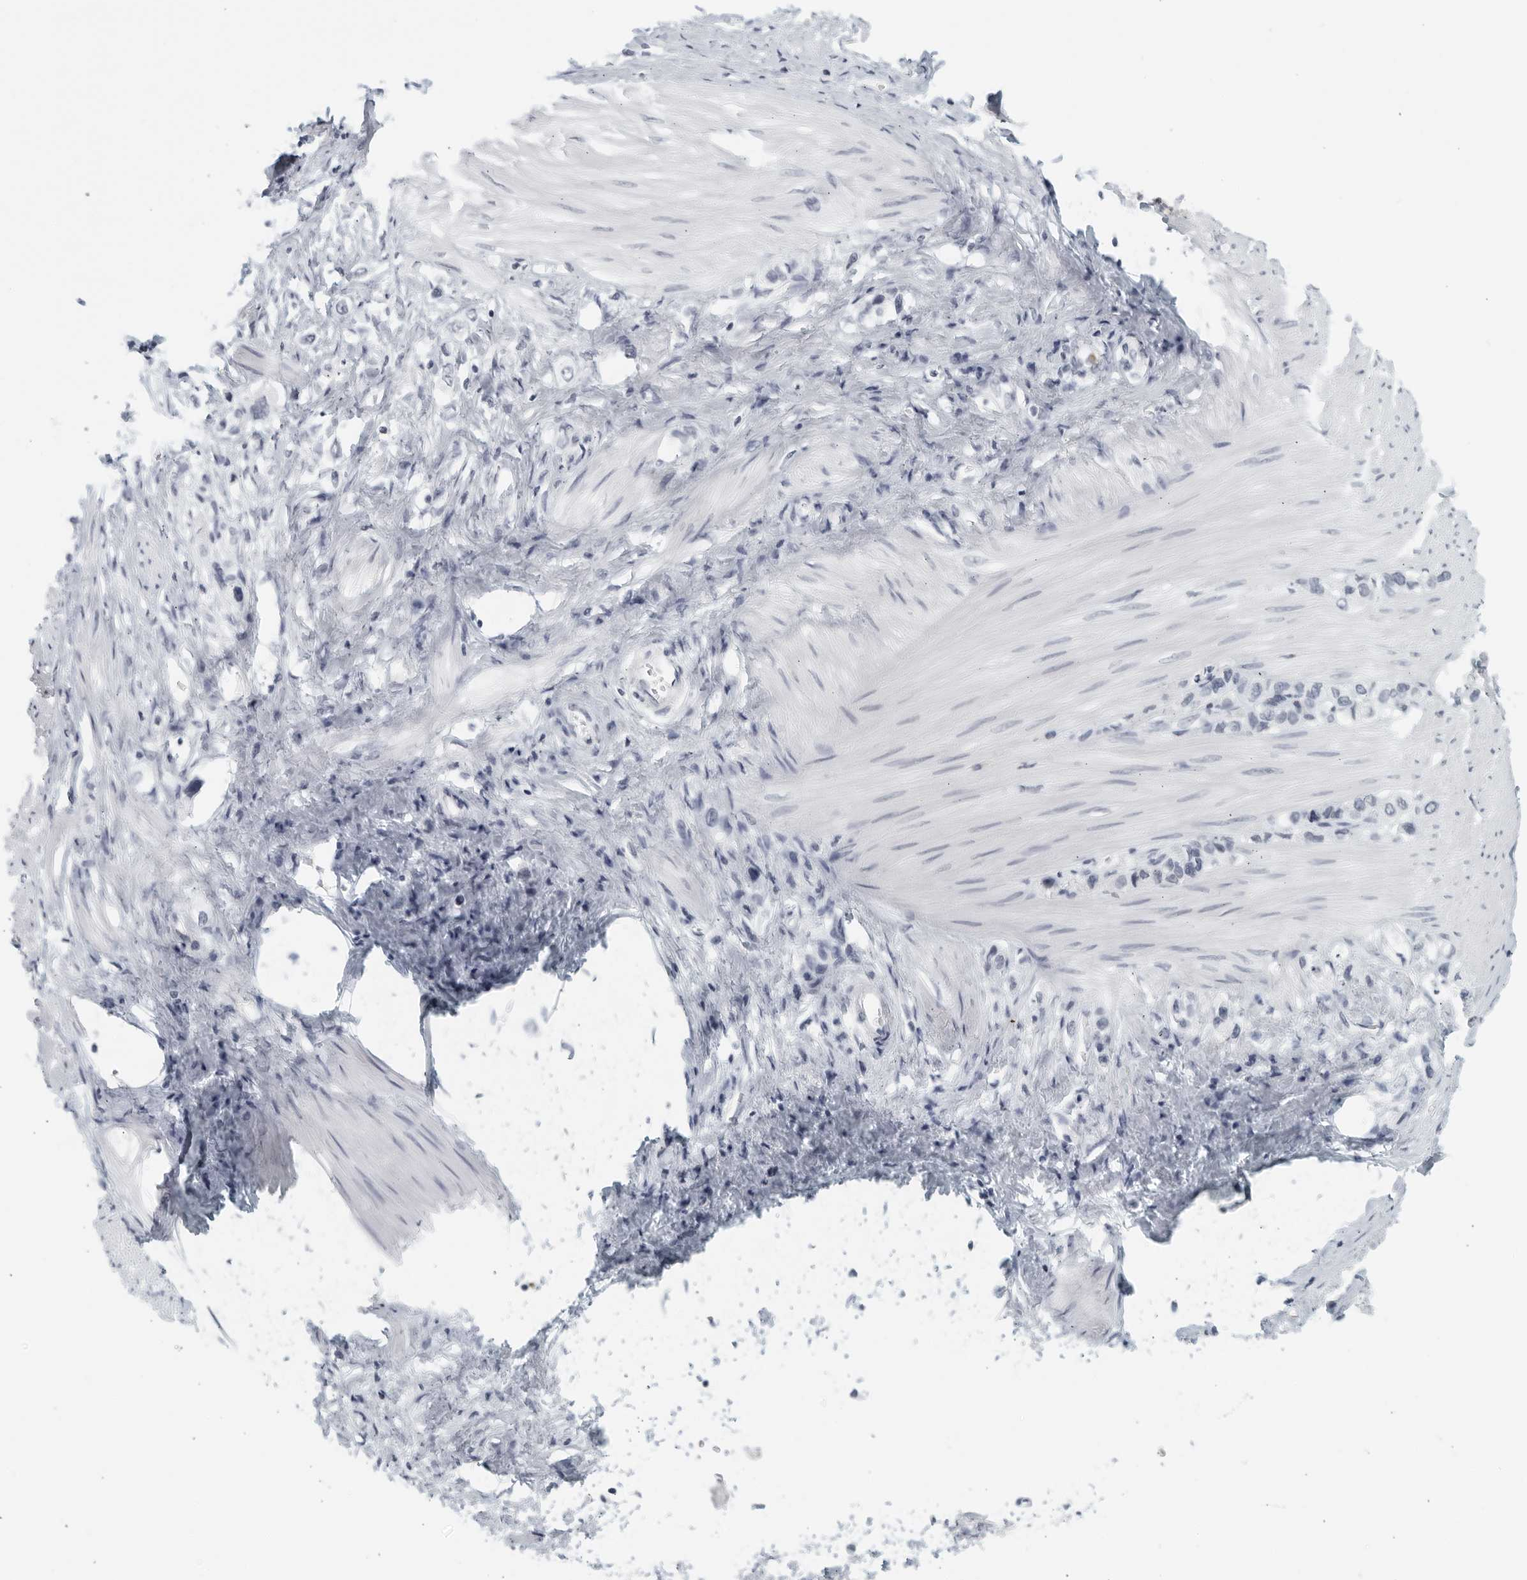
{"staining": {"intensity": "negative", "quantity": "none", "location": "none"}, "tissue": "stomach cancer", "cell_type": "Tumor cells", "image_type": "cancer", "snomed": [{"axis": "morphology", "description": "Adenocarcinoma, NOS"}, {"axis": "topography", "description": "Stomach"}], "caption": "Immunohistochemistry histopathology image of stomach adenocarcinoma stained for a protein (brown), which reveals no positivity in tumor cells.", "gene": "KLK7", "patient": {"sex": "female", "age": 65}}